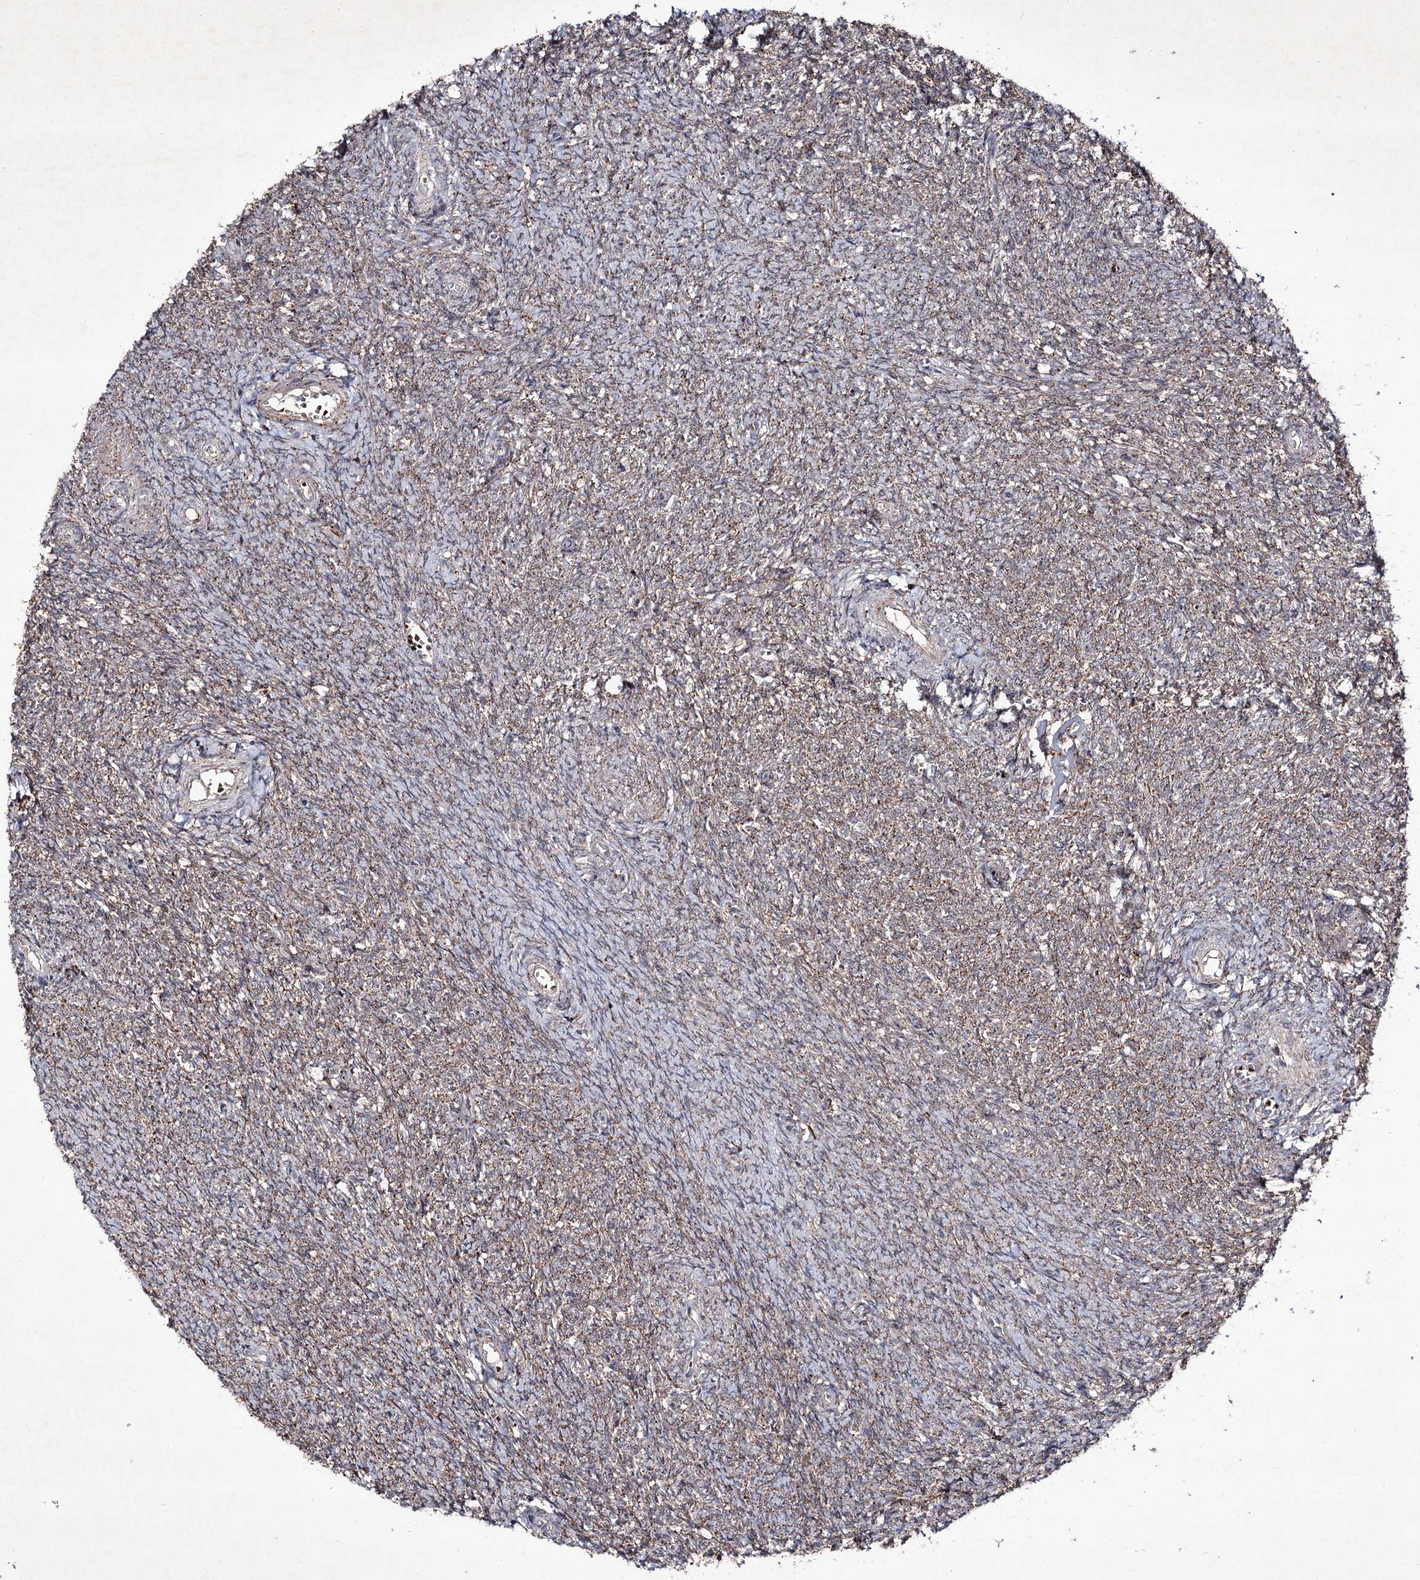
{"staining": {"intensity": "moderate", "quantity": "25%-75%", "location": "cytoplasmic/membranous"}, "tissue": "ovary", "cell_type": "Ovarian stroma cells", "image_type": "normal", "snomed": [{"axis": "morphology", "description": "Normal tissue, NOS"}, {"axis": "topography", "description": "Ovary"}], "caption": "Unremarkable ovary displays moderate cytoplasmic/membranous positivity in approximately 25%-75% of ovarian stroma cells, visualized by immunohistochemistry. The staining was performed using DAB (3,3'-diaminobenzidine), with brown indicating positive protein expression. Nuclei are stained blue with hematoxylin.", "gene": "ALG9", "patient": {"sex": "female", "age": 44}}